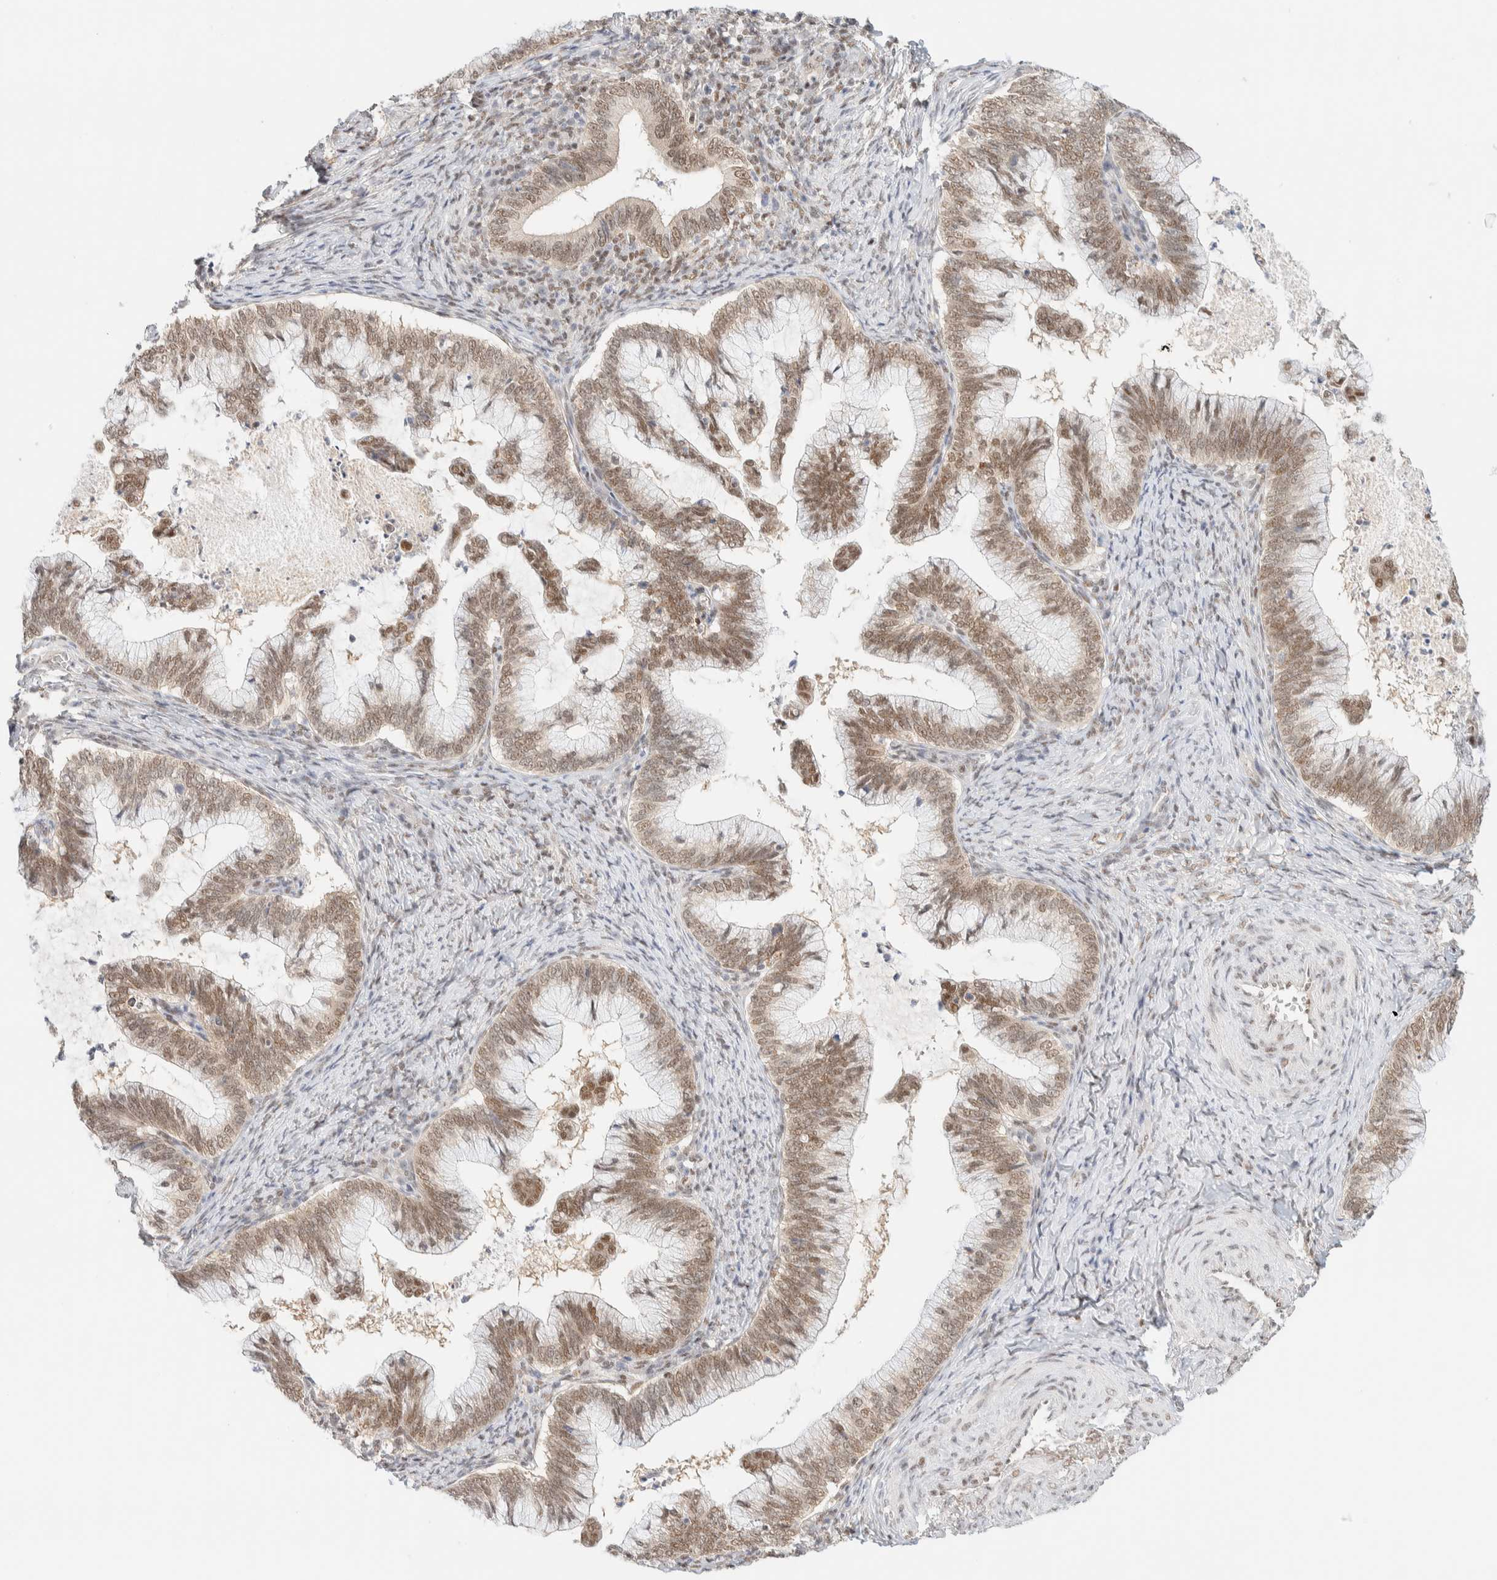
{"staining": {"intensity": "moderate", "quantity": ">75%", "location": "nuclear"}, "tissue": "cervical cancer", "cell_type": "Tumor cells", "image_type": "cancer", "snomed": [{"axis": "morphology", "description": "Adenocarcinoma, NOS"}, {"axis": "topography", "description": "Cervix"}], "caption": "This is an image of IHC staining of cervical adenocarcinoma, which shows moderate expression in the nuclear of tumor cells.", "gene": "PYGO2", "patient": {"sex": "female", "age": 36}}